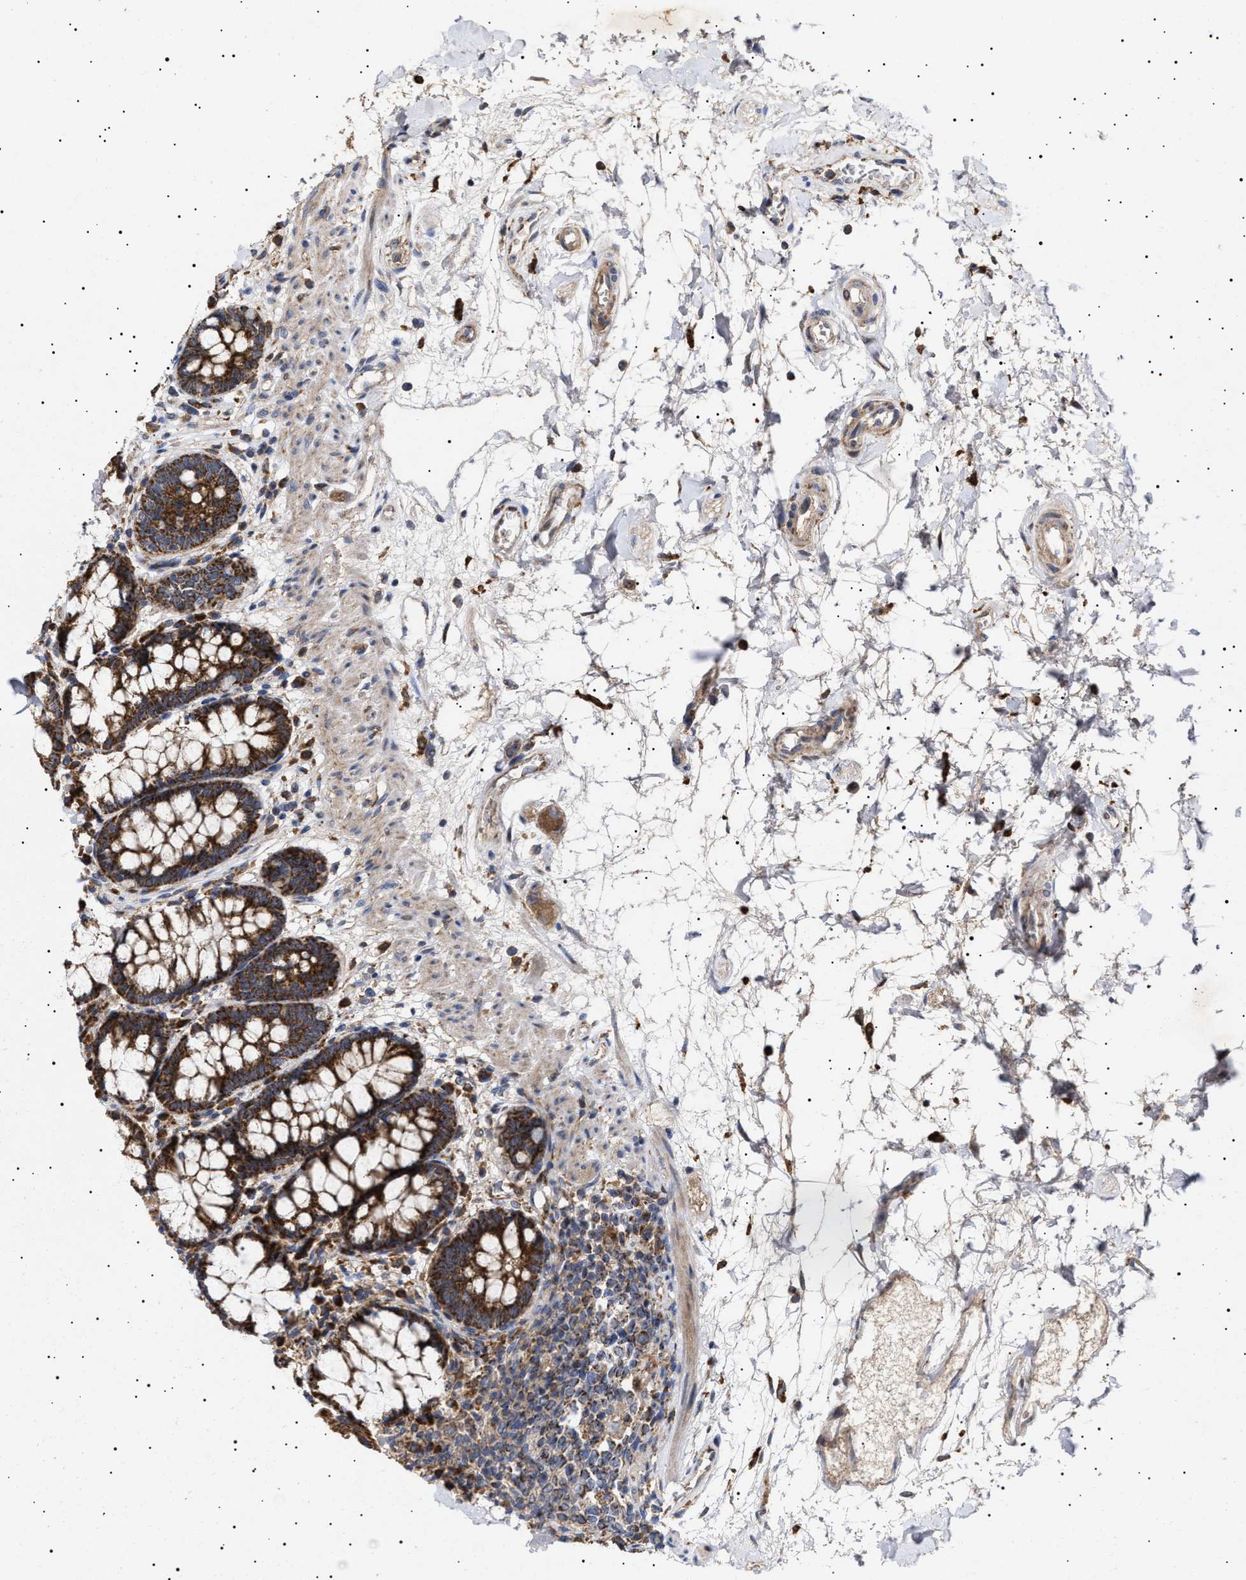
{"staining": {"intensity": "strong", "quantity": ">75%", "location": "cytoplasmic/membranous"}, "tissue": "rectum", "cell_type": "Glandular cells", "image_type": "normal", "snomed": [{"axis": "morphology", "description": "Normal tissue, NOS"}, {"axis": "topography", "description": "Rectum"}], "caption": "Immunohistochemical staining of normal human rectum demonstrates >75% levels of strong cytoplasmic/membranous protein expression in approximately >75% of glandular cells.", "gene": "MRPL10", "patient": {"sex": "male", "age": 64}}